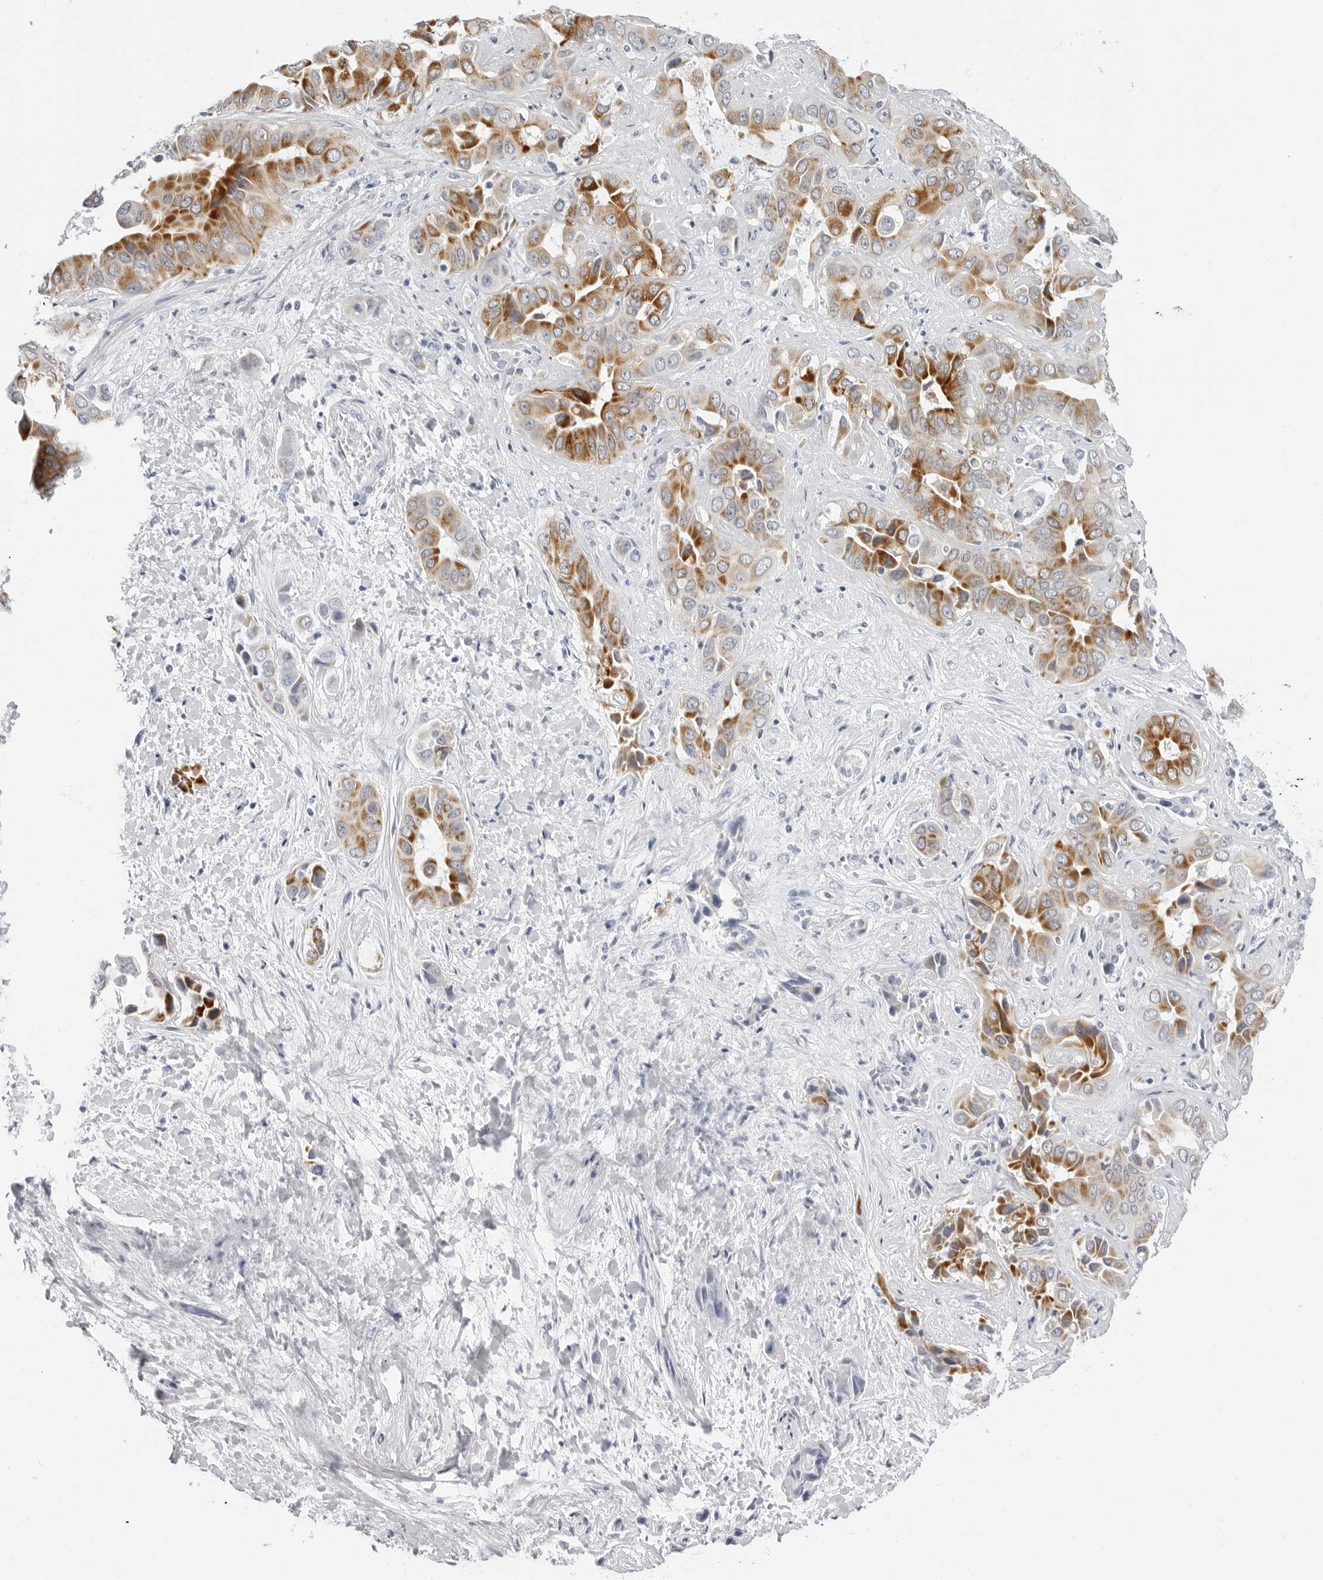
{"staining": {"intensity": "strong", "quantity": "25%-75%", "location": "cytoplasmic/membranous"}, "tissue": "liver cancer", "cell_type": "Tumor cells", "image_type": "cancer", "snomed": [{"axis": "morphology", "description": "Cholangiocarcinoma"}, {"axis": "topography", "description": "Liver"}], "caption": "Immunohistochemical staining of cholangiocarcinoma (liver) shows high levels of strong cytoplasmic/membranous staining in approximately 25%-75% of tumor cells.", "gene": "ERICH3", "patient": {"sex": "female", "age": 52}}